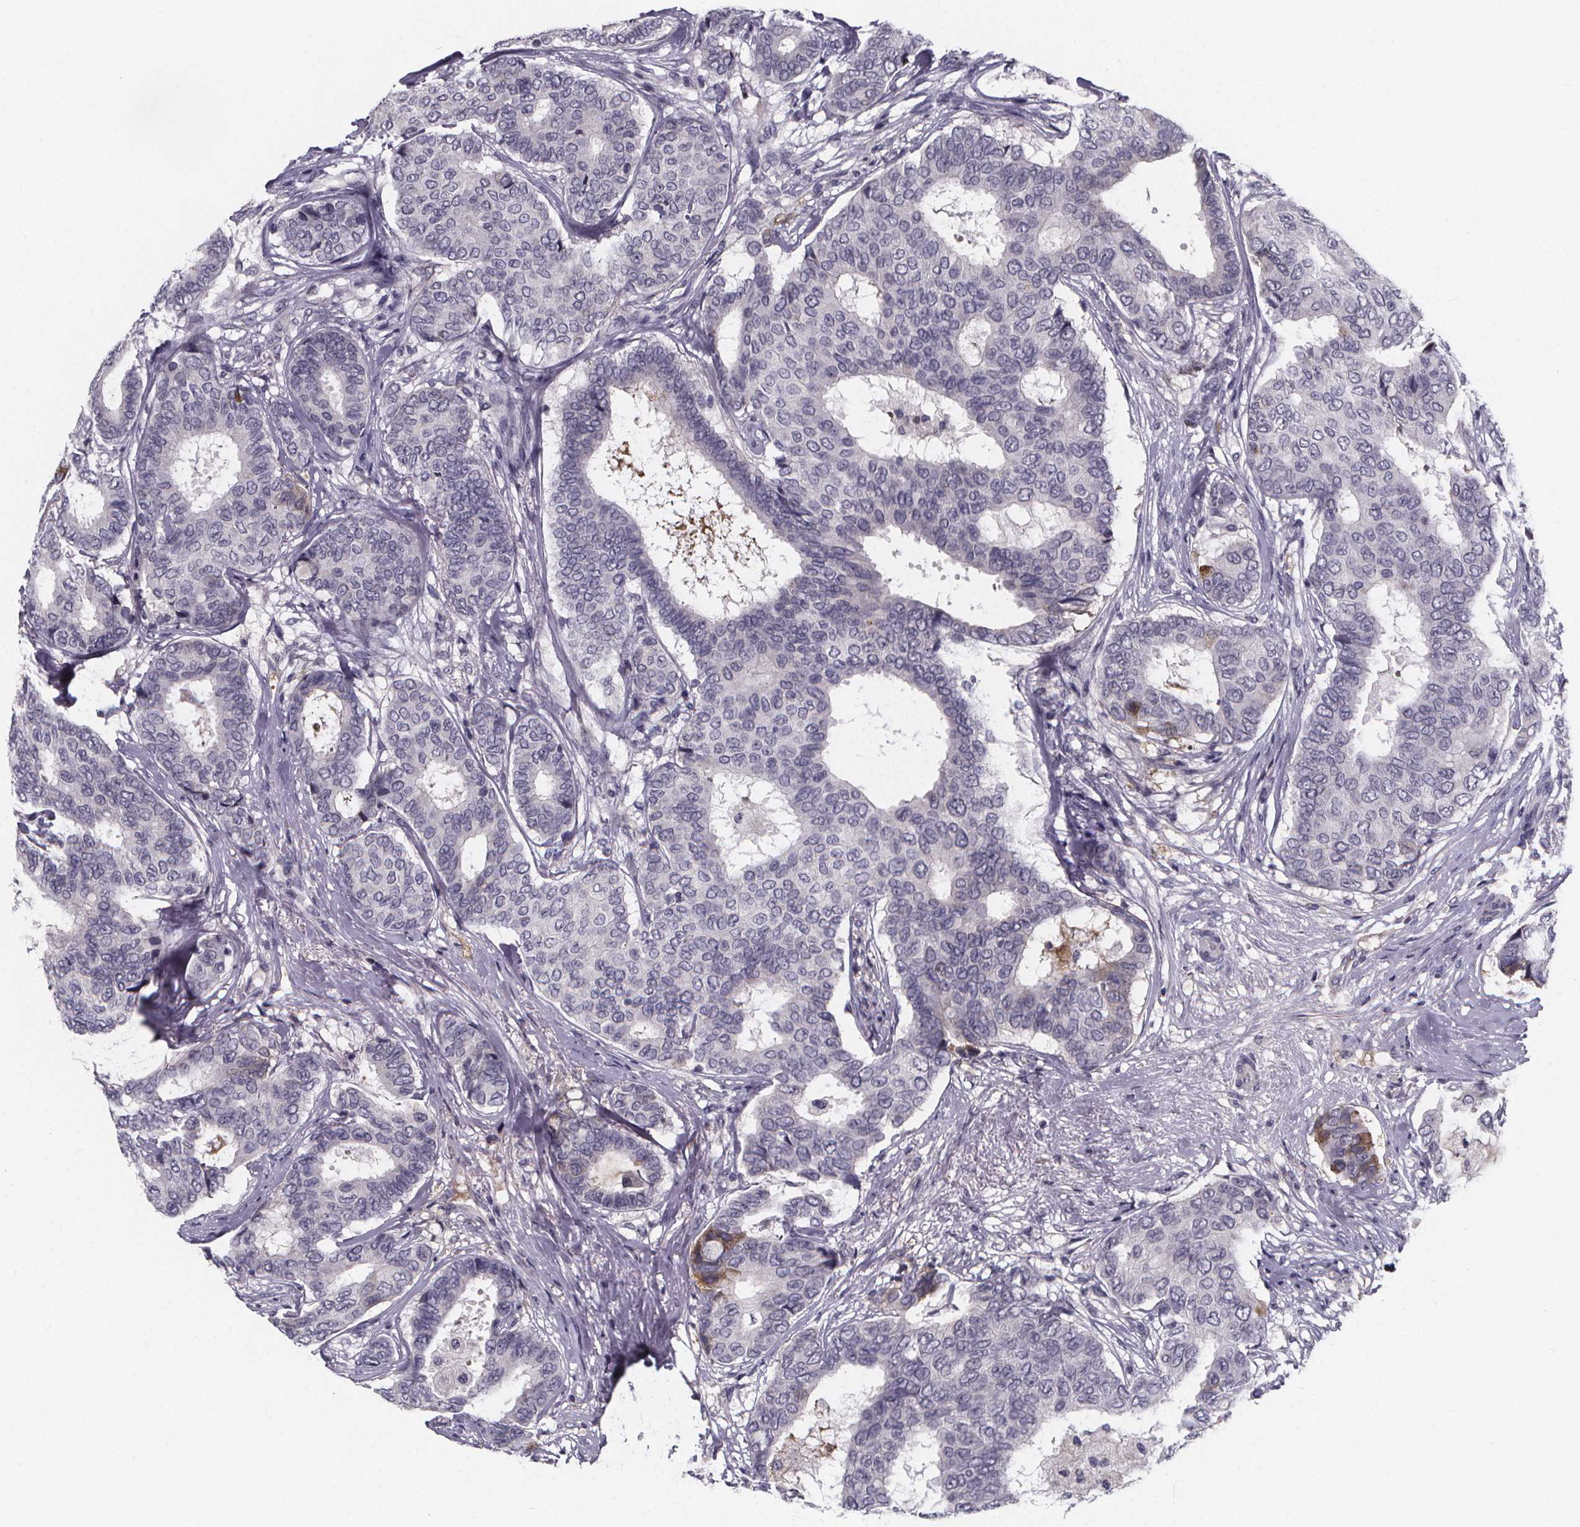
{"staining": {"intensity": "negative", "quantity": "none", "location": "none"}, "tissue": "breast cancer", "cell_type": "Tumor cells", "image_type": "cancer", "snomed": [{"axis": "morphology", "description": "Duct carcinoma"}, {"axis": "topography", "description": "Breast"}], "caption": "IHC micrograph of human invasive ductal carcinoma (breast) stained for a protein (brown), which shows no staining in tumor cells. The staining is performed using DAB brown chromogen with nuclei counter-stained in using hematoxylin.", "gene": "AGT", "patient": {"sex": "female", "age": 75}}